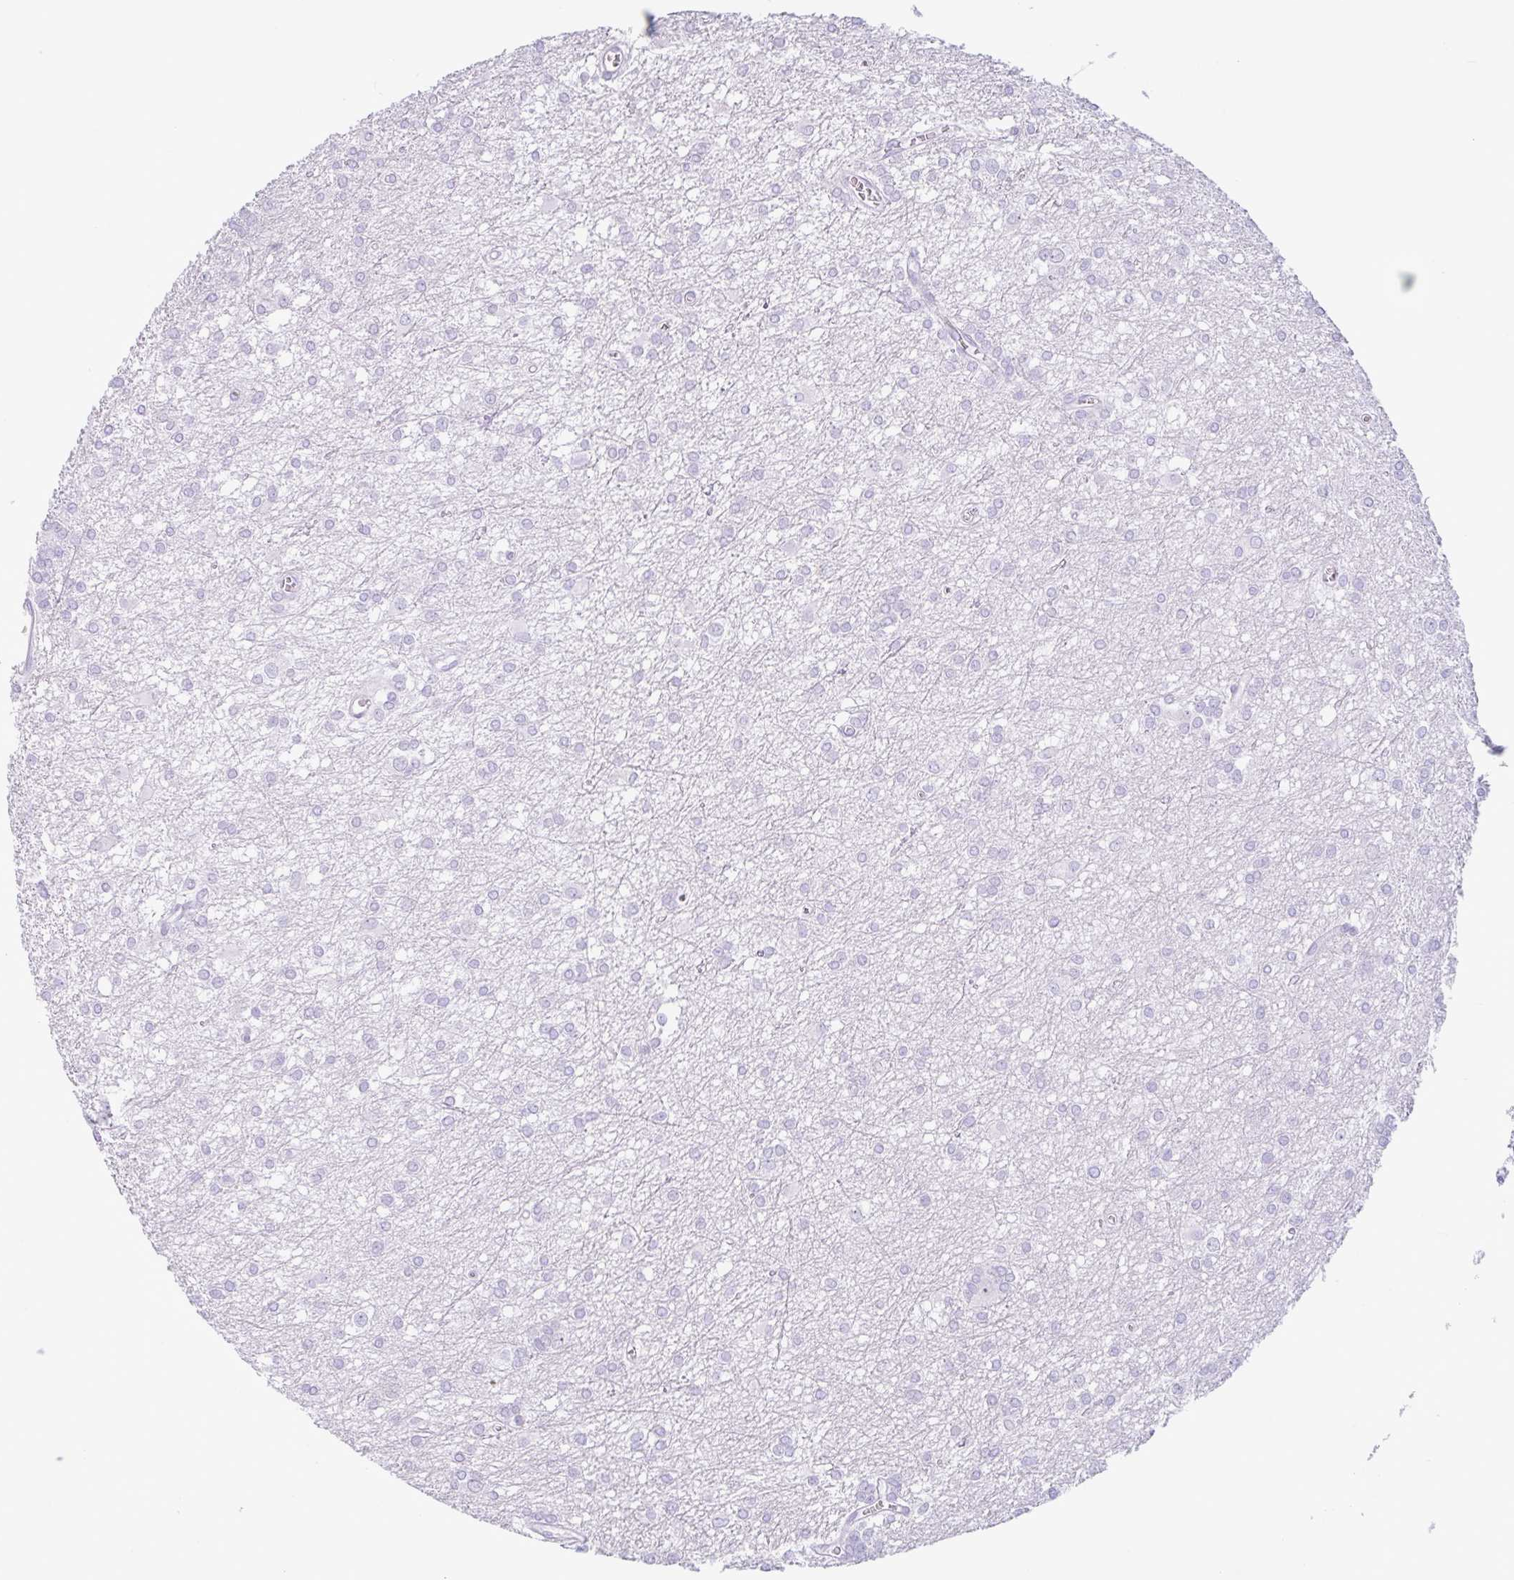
{"staining": {"intensity": "negative", "quantity": "none", "location": "none"}, "tissue": "glioma", "cell_type": "Tumor cells", "image_type": "cancer", "snomed": [{"axis": "morphology", "description": "Glioma, malignant, High grade"}, {"axis": "topography", "description": "Brain"}], "caption": "Human glioma stained for a protein using IHC displays no staining in tumor cells.", "gene": "CTSE", "patient": {"sex": "male", "age": 48}}